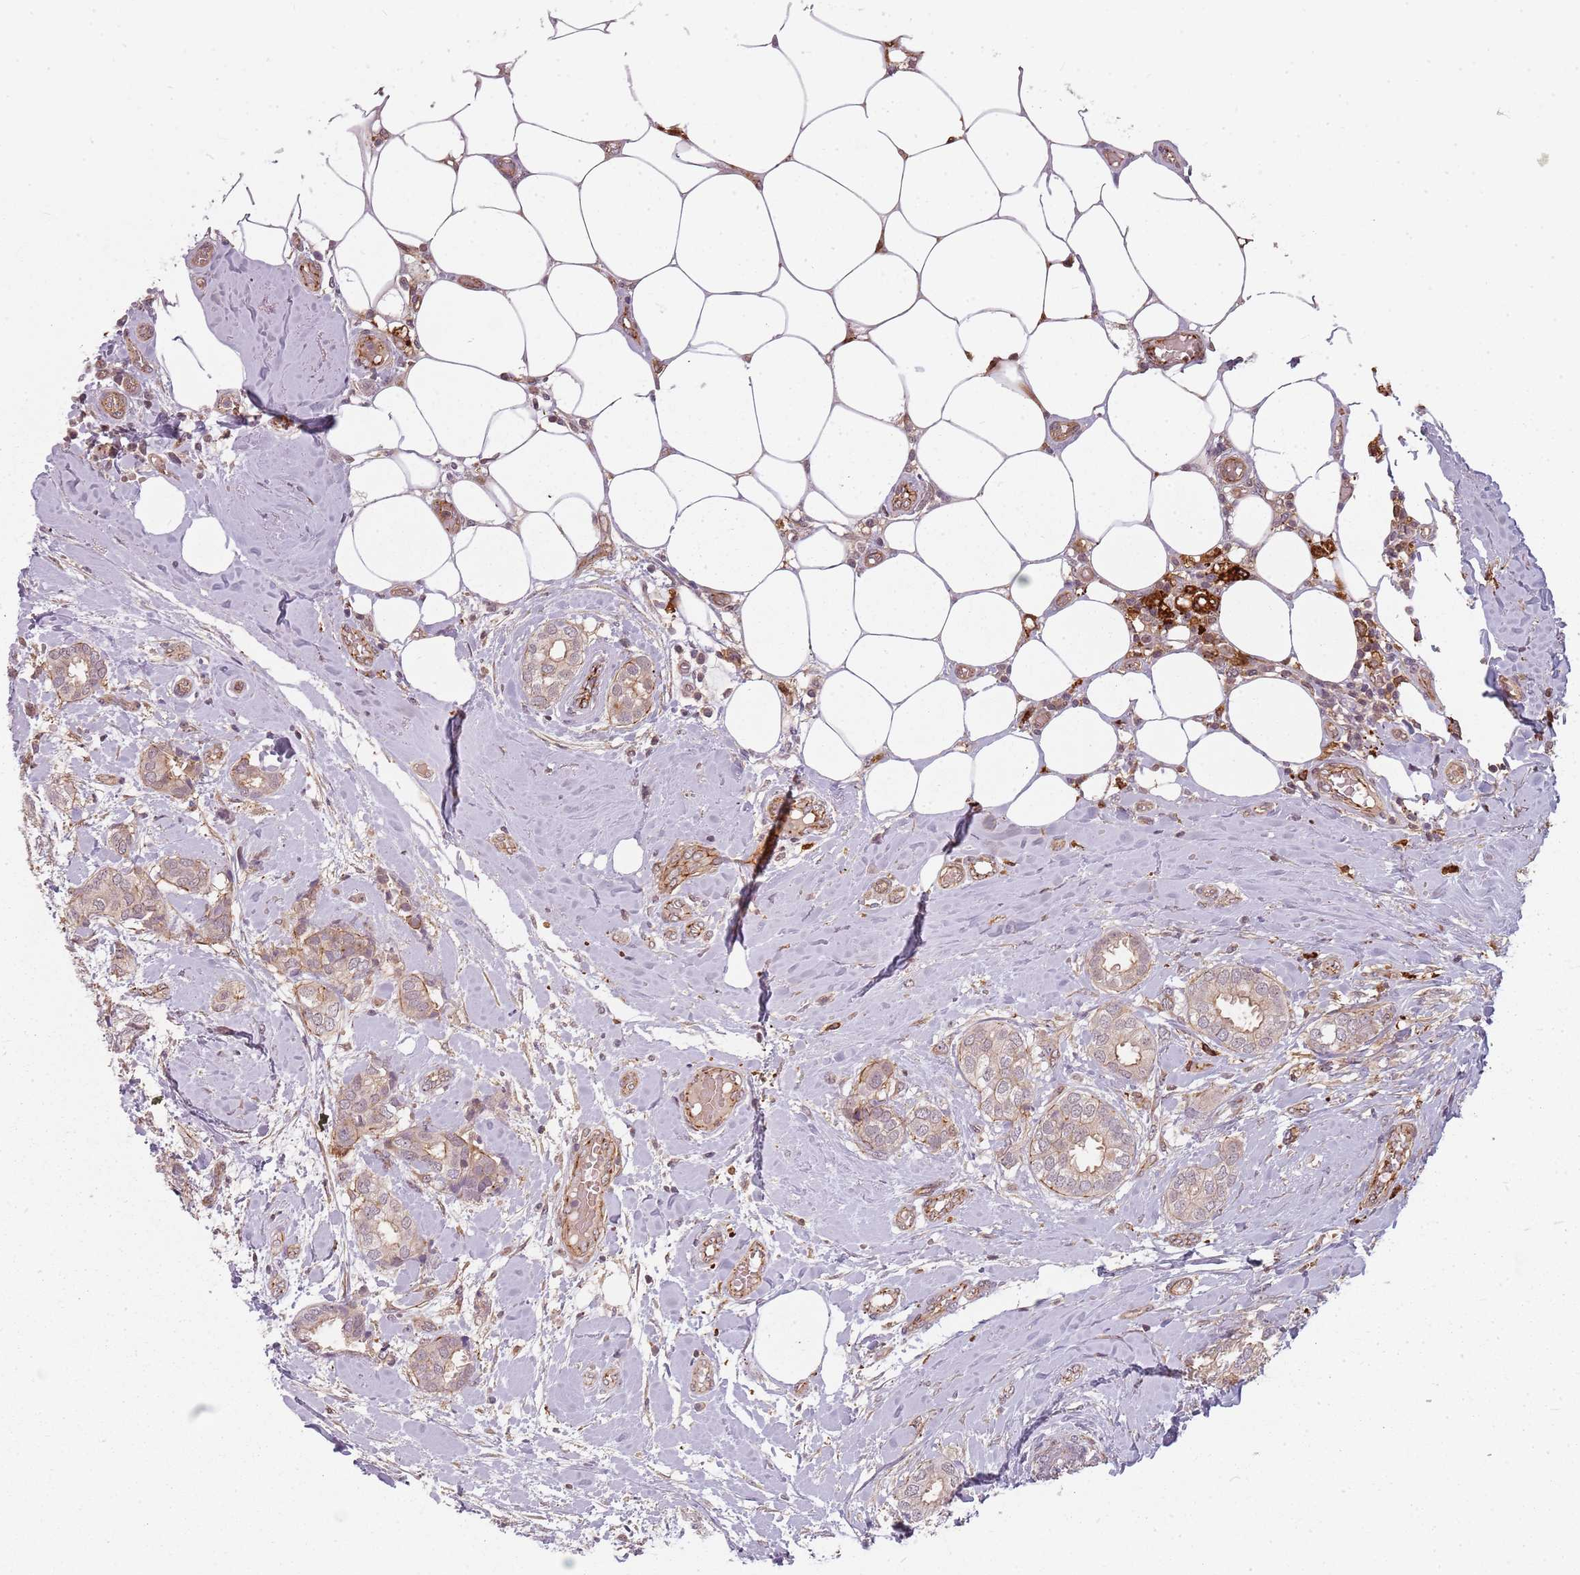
{"staining": {"intensity": "weak", "quantity": "<25%", "location": "cytoplasmic/membranous"}, "tissue": "breast cancer", "cell_type": "Tumor cells", "image_type": "cancer", "snomed": [{"axis": "morphology", "description": "Duct carcinoma"}, {"axis": "topography", "description": "Breast"}], "caption": "A histopathology image of human breast cancer (intraductal carcinoma) is negative for staining in tumor cells.", "gene": "PPP1R14C", "patient": {"sex": "female", "age": 73}}